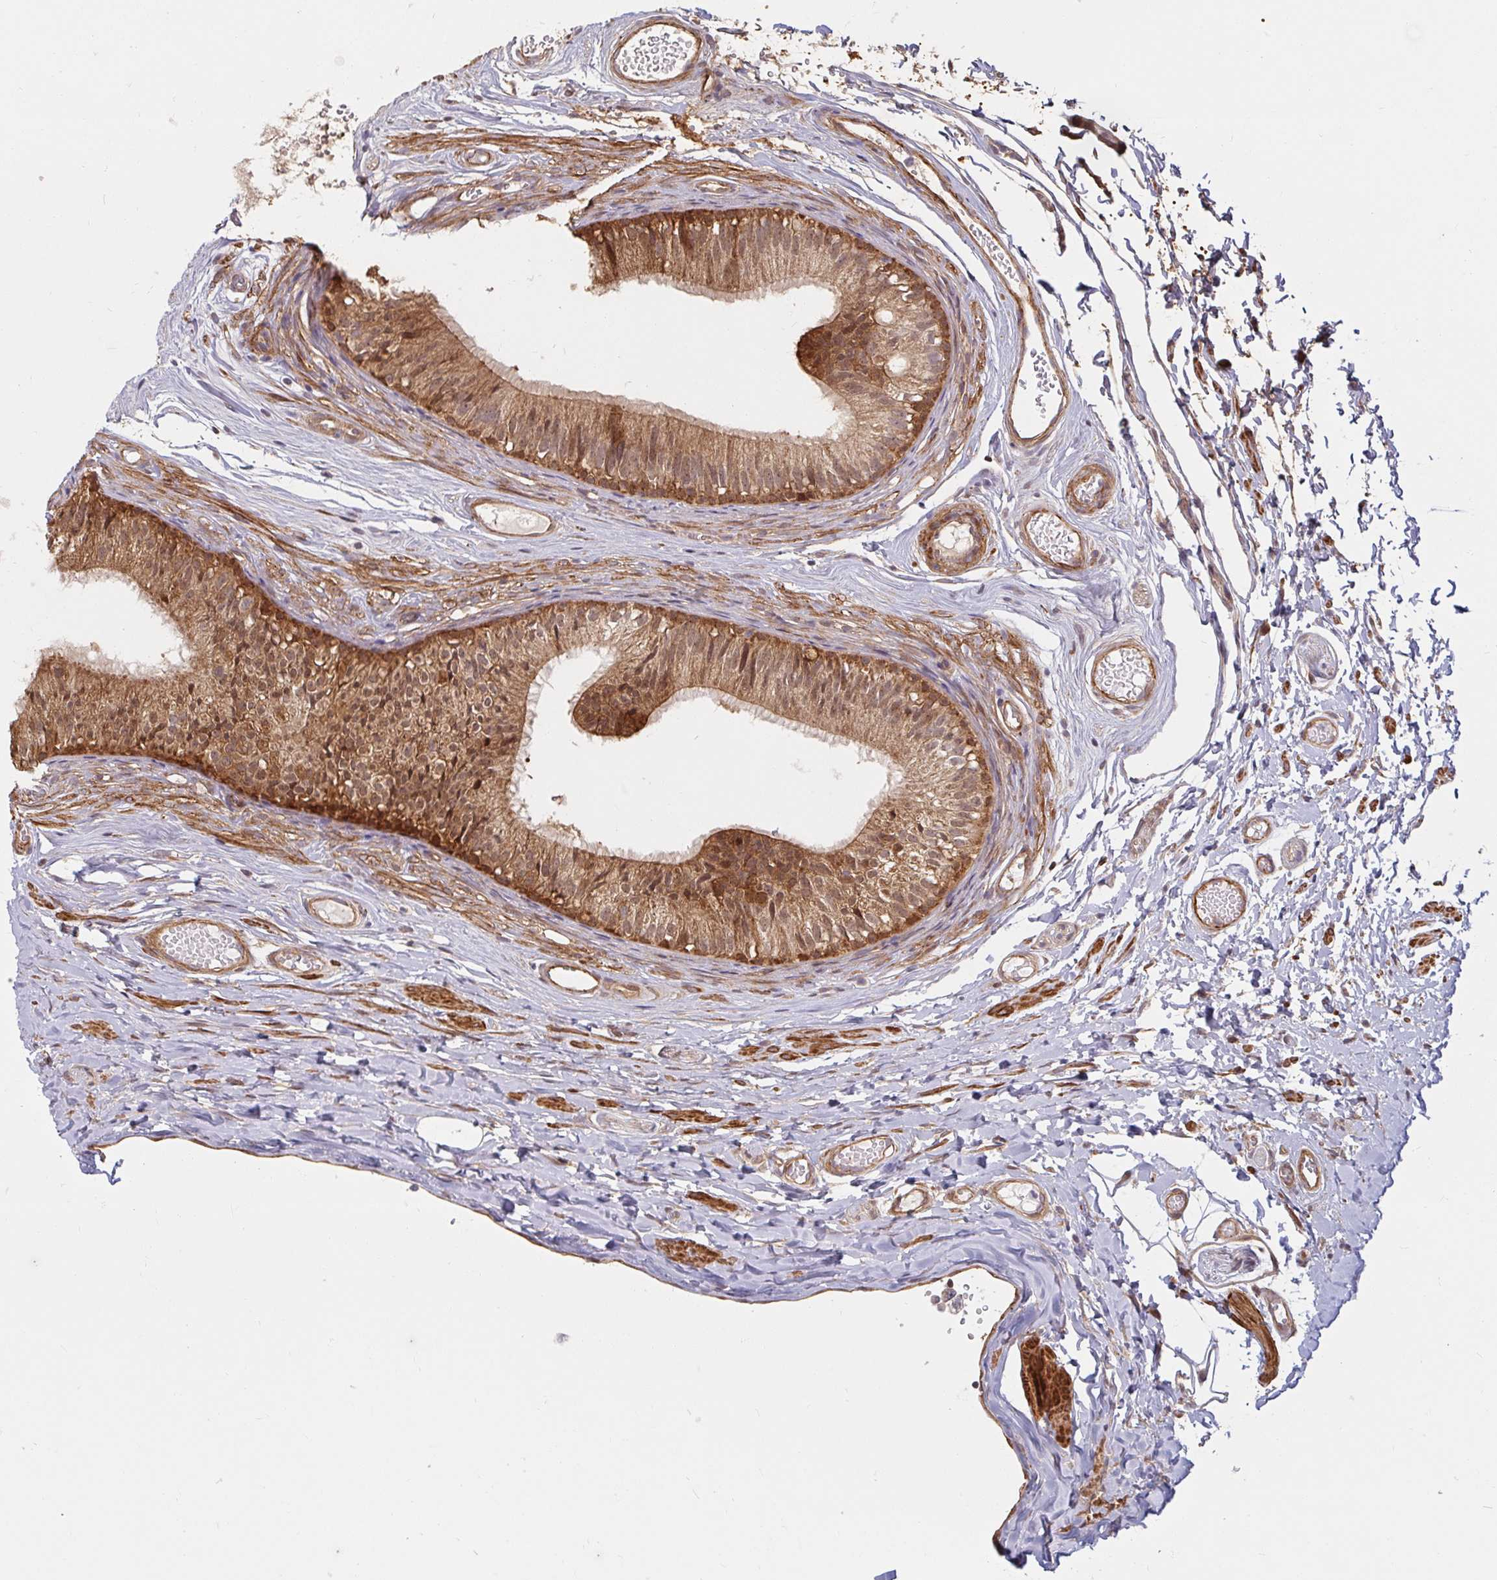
{"staining": {"intensity": "moderate", "quantity": ">75%", "location": "cytoplasmic/membranous"}, "tissue": "epididymis", "cell_type": "Glandular cells", "image_type": "normal", "snomed": [{"axis": "morphology", "description": "Normal tissue, NOS"}, {"axis": "morphology", "description": "Seminoma, NOS"}, {"axis": "topography", "description": "Testis"}, {"axis": "topography", "description": "Epididymis"}], "caption": "There is medium levels of moderate cytoplasmic/membranous positivity in glandular cells of benign epididymis, as demonstrated by immunohistochemical staining (brown color).", "gene": "BTF3", "patient": {"sex": "male", "age": 34}}